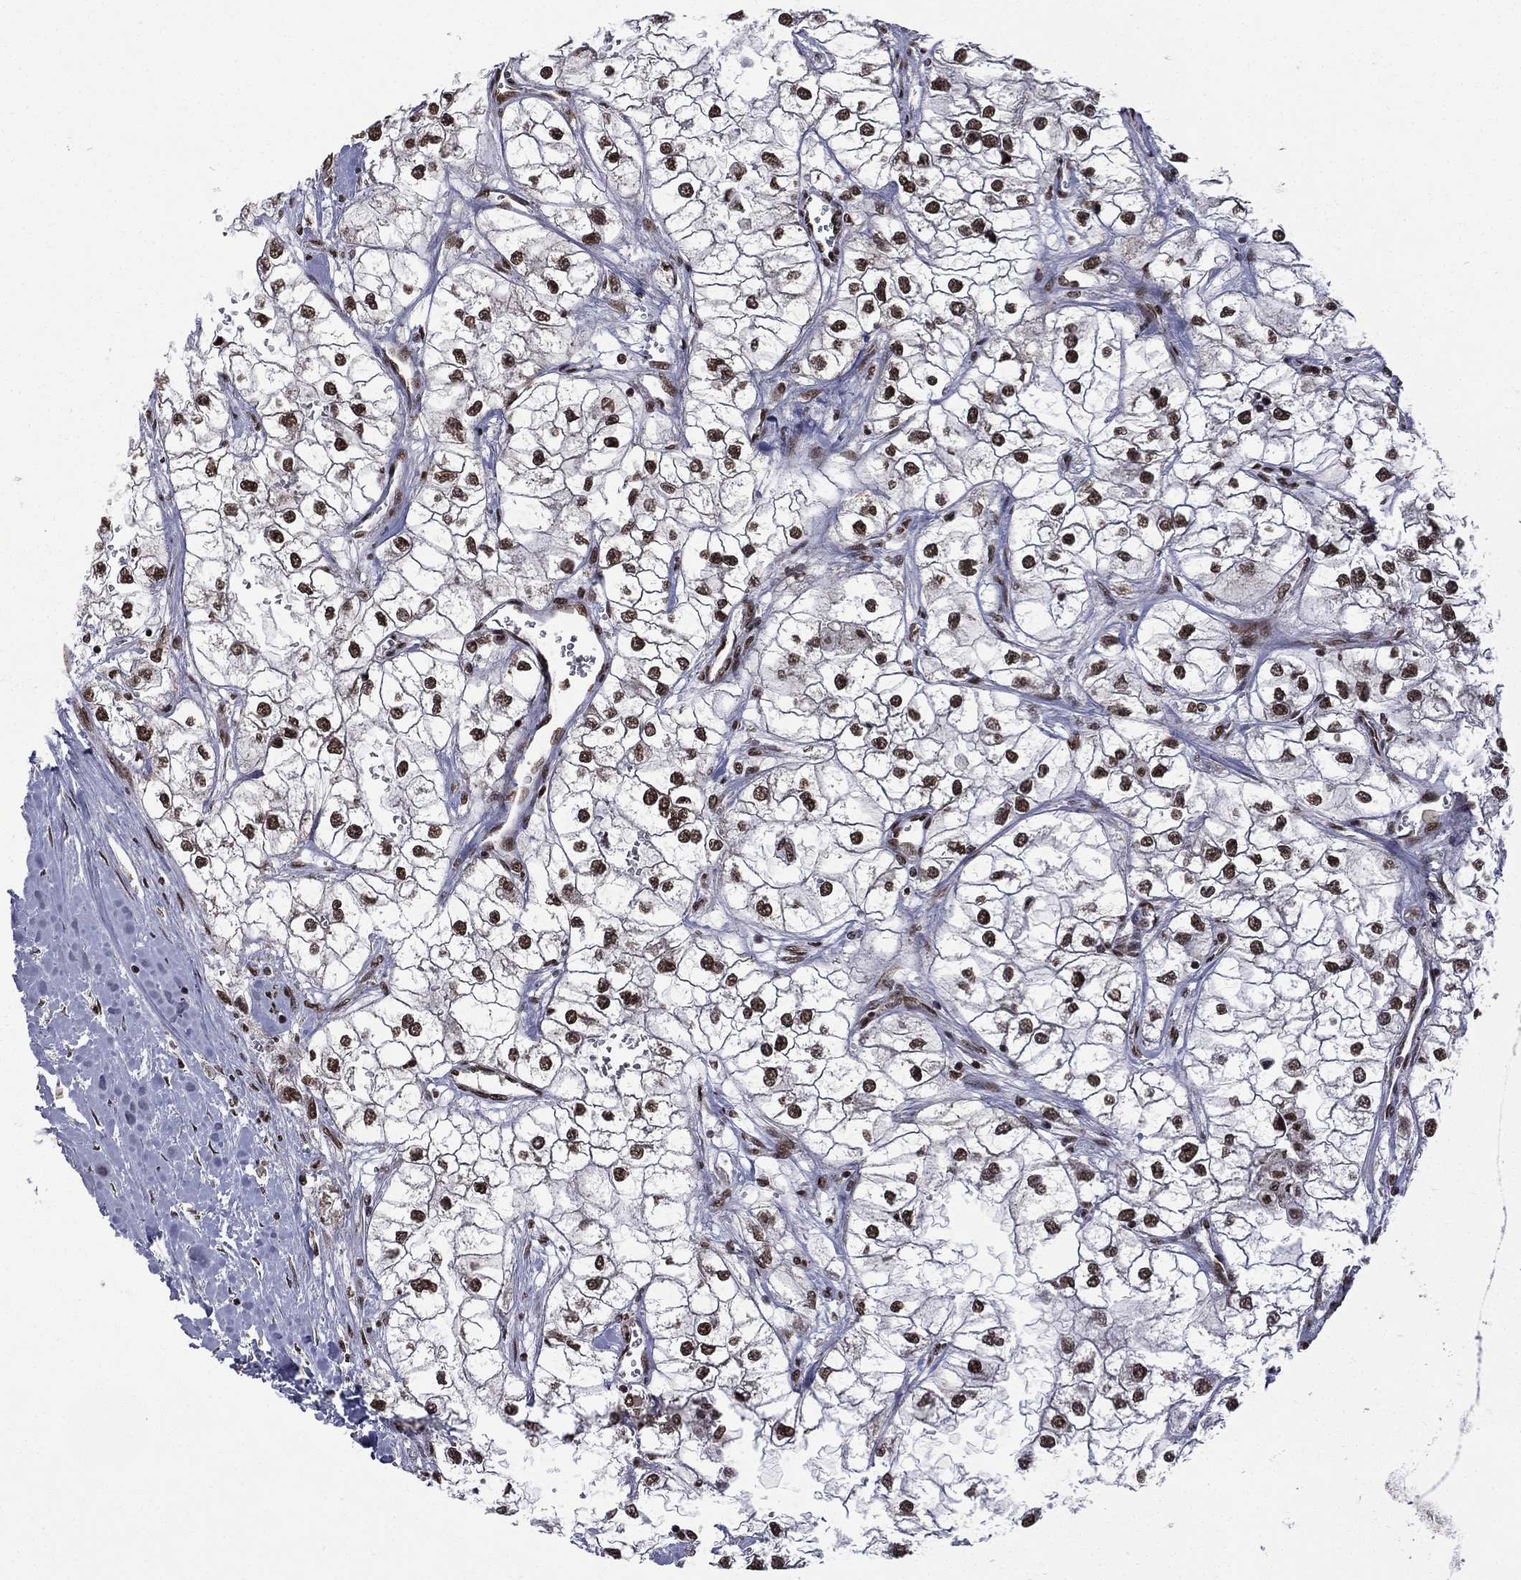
{"staining": {"intensity": "strong", "quantity": ">75%", "location": "nuclear"}, "tissue": "renal cancer", "cell_type": "Tumor cells", "image_type": "cancer", "snomed": [{"axis": "morphology", "description": "Adenocarcinoma, NOS"}, {"axis": "topography", "description": "Kidney"}], "caption": "Approximately >75% of tumor cells in renal adenocarcinoma display strong nuclear protein positivity as visualized by brown immunohistochemical staining.", "gene": "C5orf24", "patient": {"sex": "male", "age": 59}}